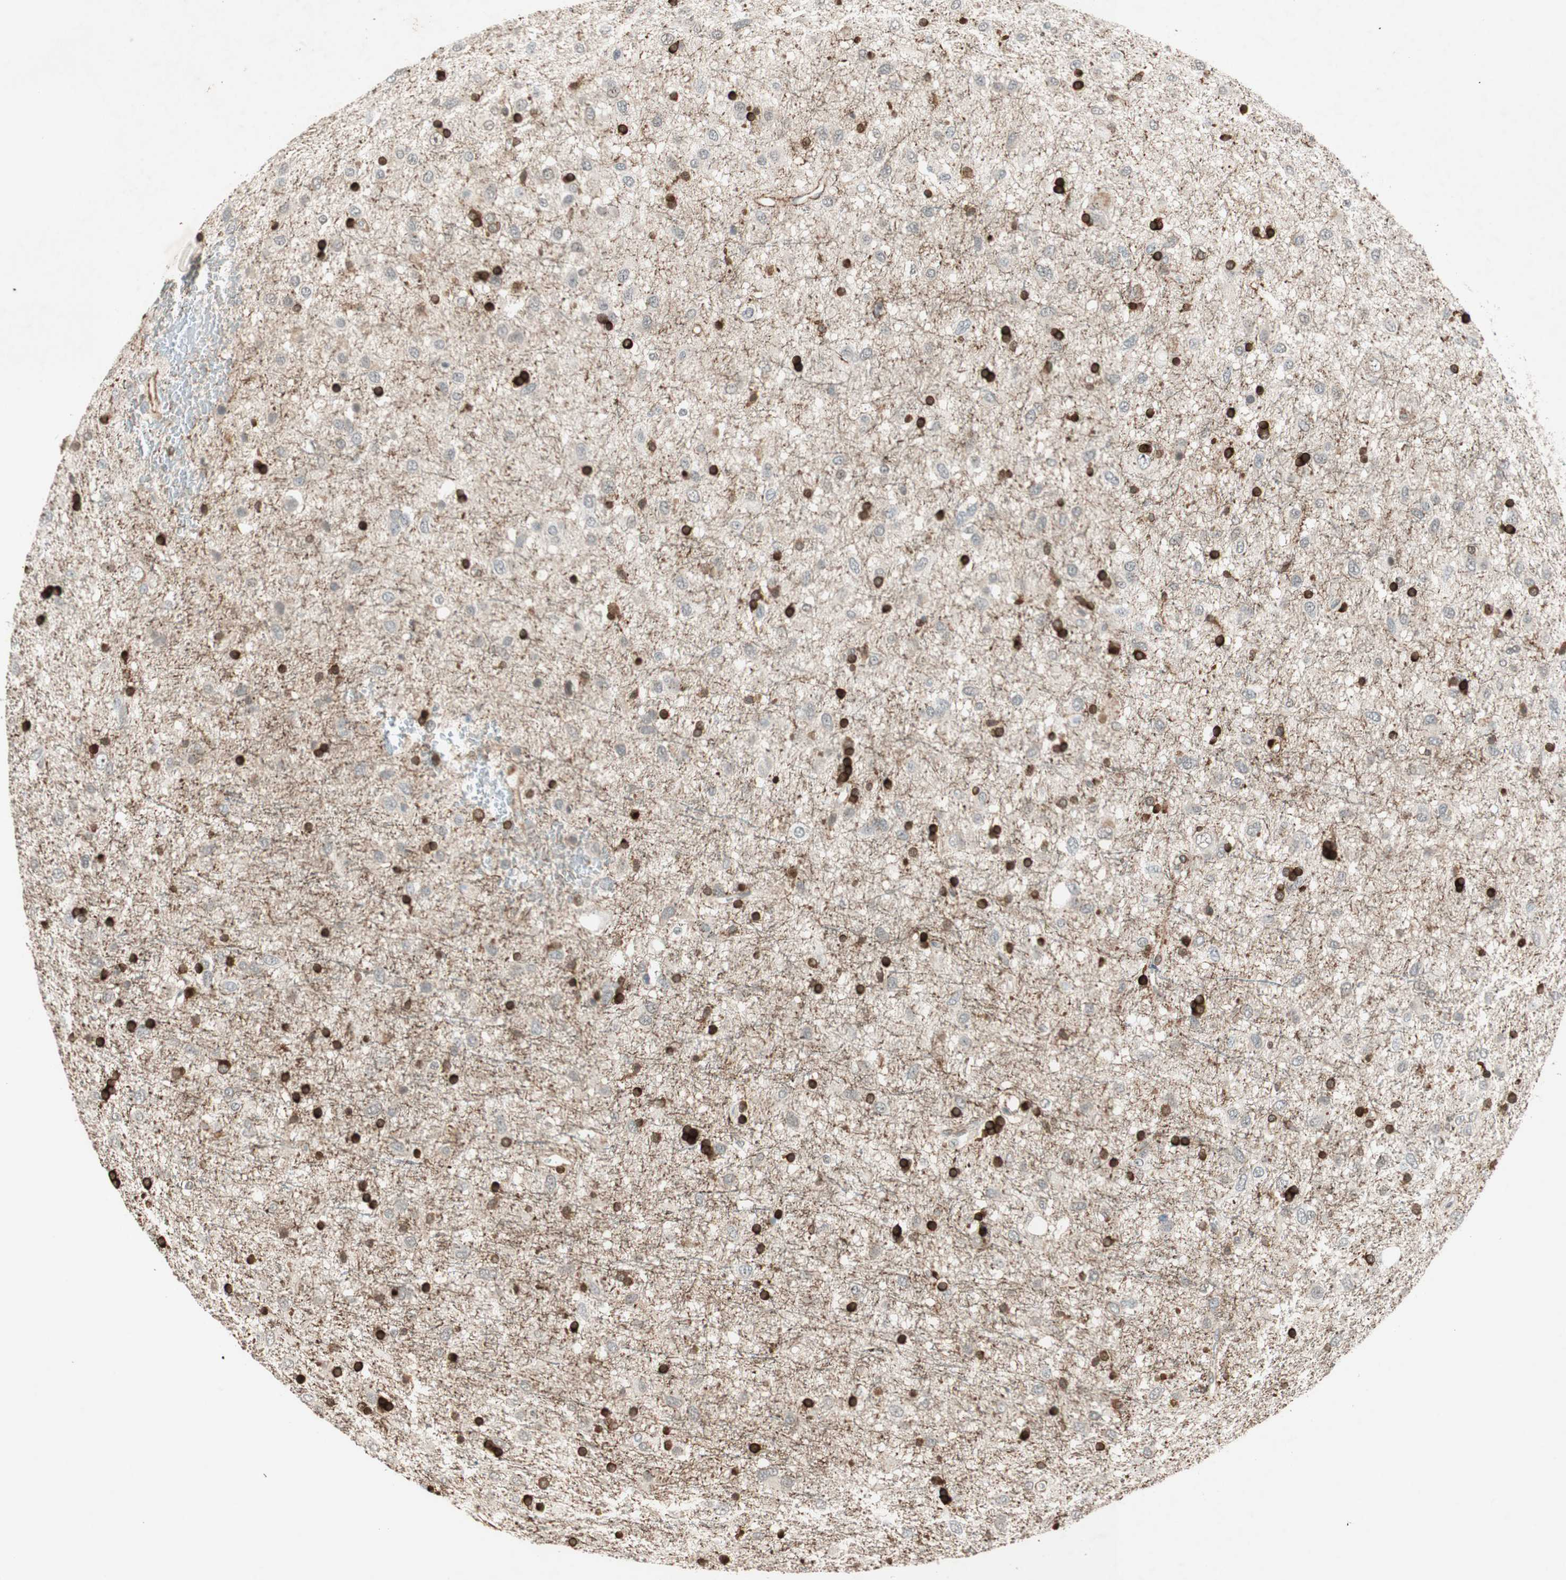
{"staining": {"intensity": "strong", "quantity": "25%-75%", "location": "nuclear"}, "tissue": "glioma", "cell_type": "Tumor cells", "image_type": "cancer", "snomed": [{"axis": "morphology", "description": "Glioma, malignant, Low grade"}, {"axis": "topography", "description": "Brain"}], "caption": "Immunohistochemical staining of glioma exhibits strong nuclear protein staining in approximately 25%-75% of tumor cells.", "gene": "CDK19", "patient": {"sex": "male", "age": 77}}